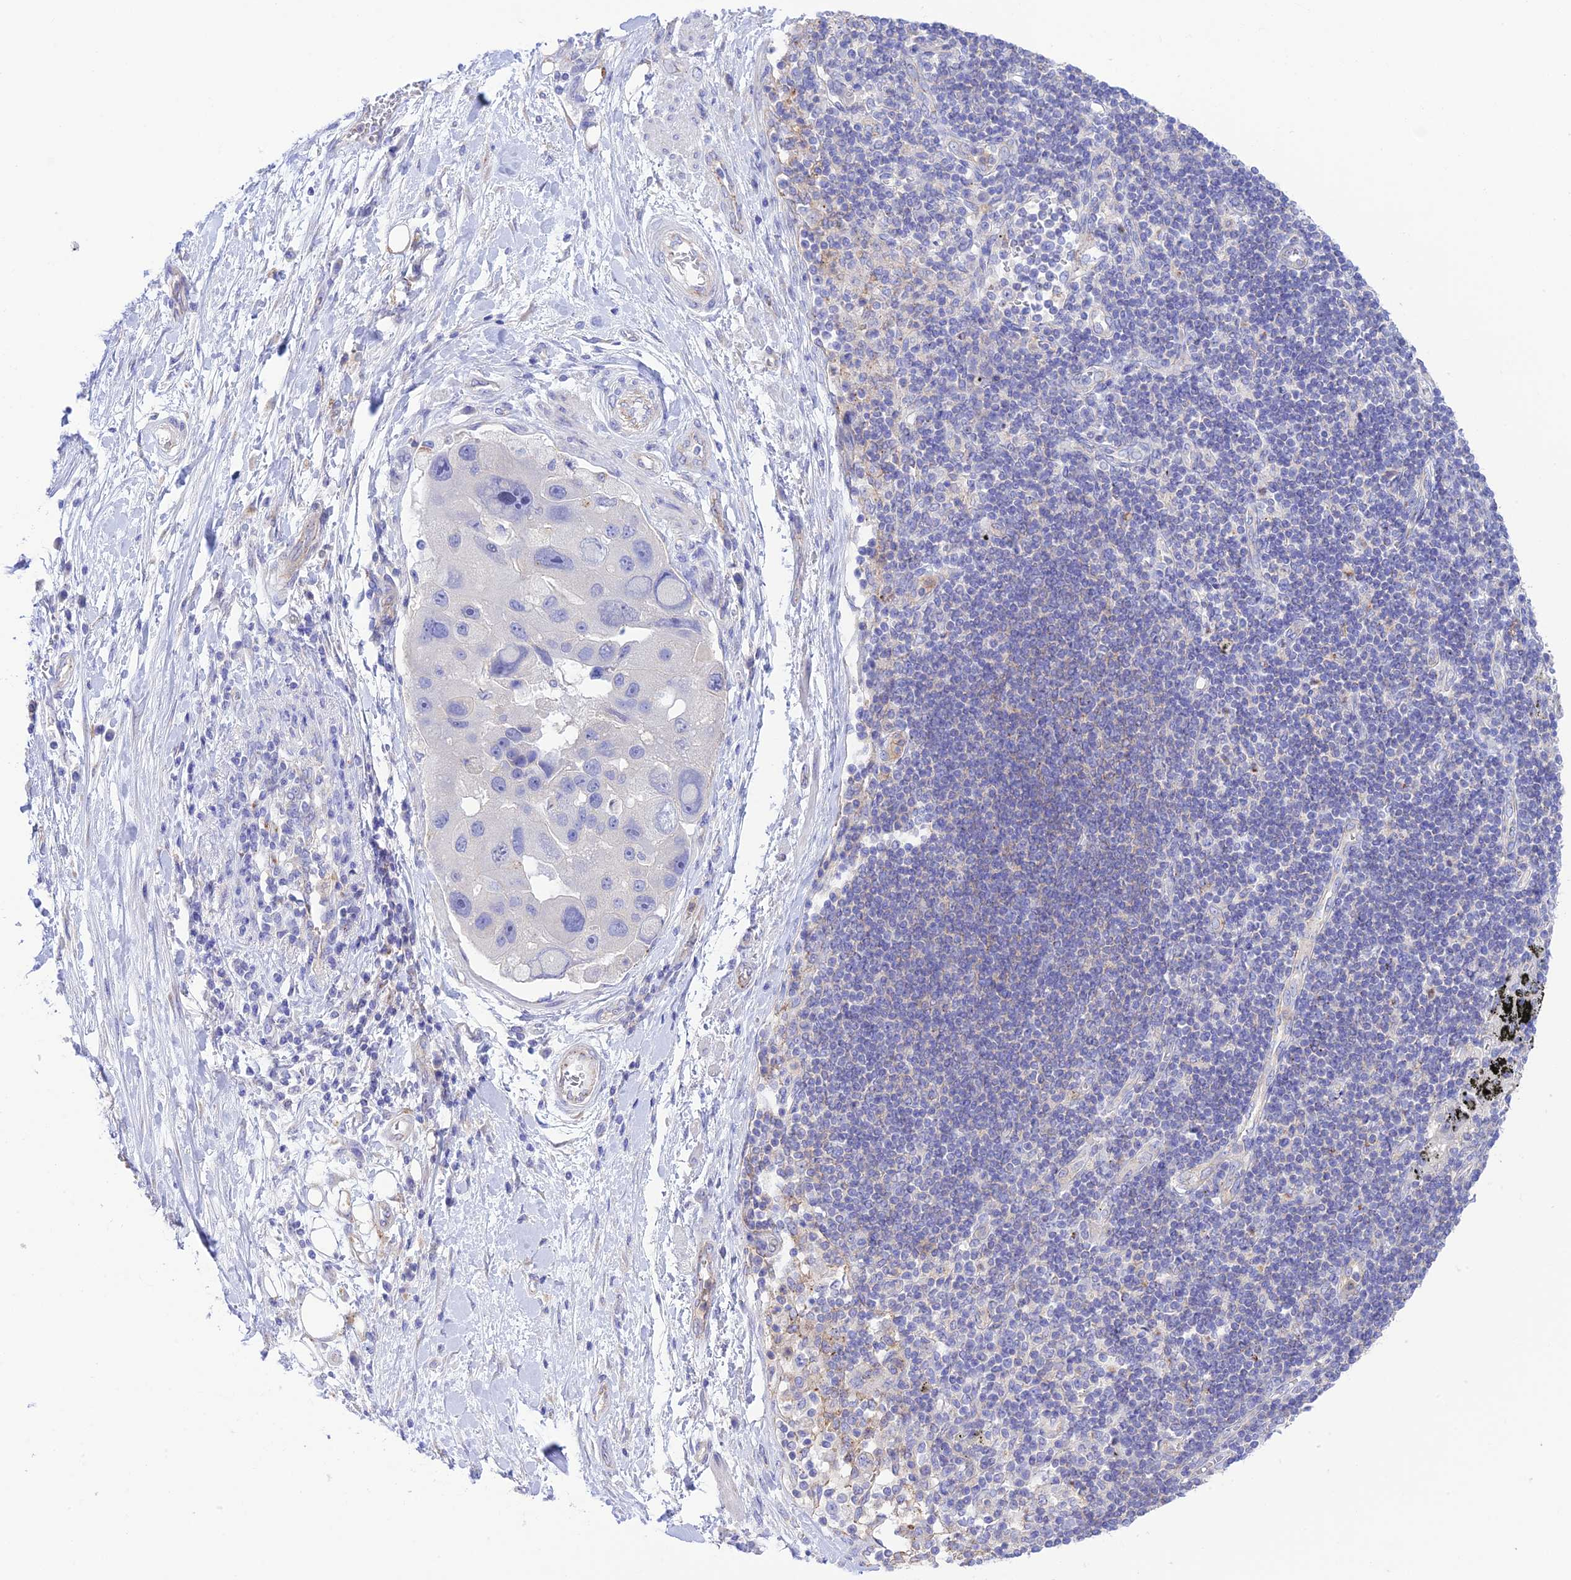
{"staining": {"intensity": "negative", "quantity": "none", "location": "none"}, "tissue": "lung cancer", "cell_type": "Tumor cells", "image_type": "cancer", "snomed": [{"axis": "morphology", "description": "Adenocarcinoma, NOS"}, {"axis": "topography", "description": "Lung"}], "caption": "Tumor cells show no significant protein positivity in lung cancer. (DAB (3,3'-diaminobenzidine) immunohistochemistry, high magnification).", "gene": "CHSY3", "patient": {"sex": "female", "age": 54}}